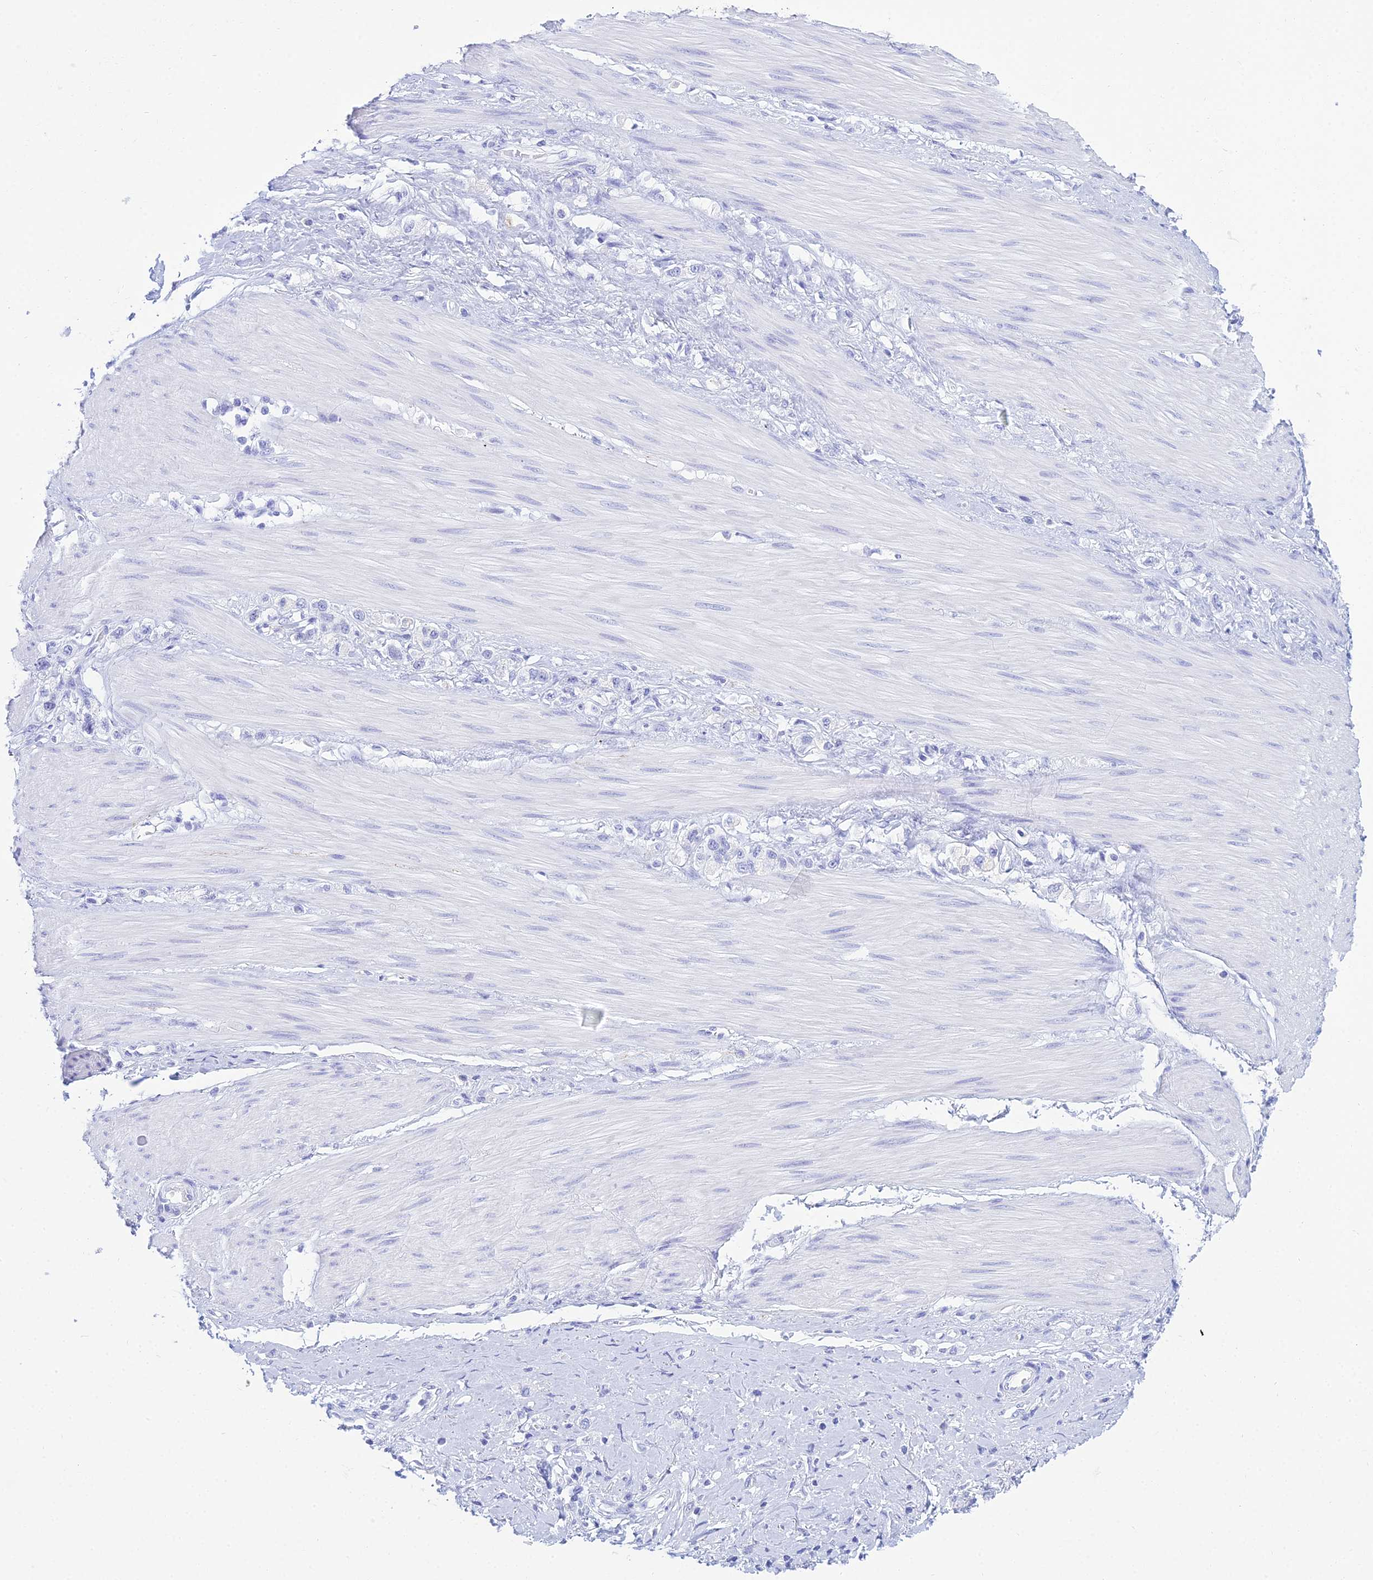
{"staining": {"intensity": "negative", "quantity": "none", "location": "none"}, "tissue": "stomach cancer", "cell_type": "Tumor cells", "image_type": "cancer", "snomed": [{"axis": "morphology", "description": "Adenocarcinoma, NOS"}, {"axis": "topography", "description": "Stomach"}], "caption": "An immunohistochemistry micrograph of adenocarcinoma (stomach) is shown. There is no staining in tumor cells of adenocarcinoma (stomach).", "gene": "PATE4", "patient": {"sex": "female", "age": 65}}